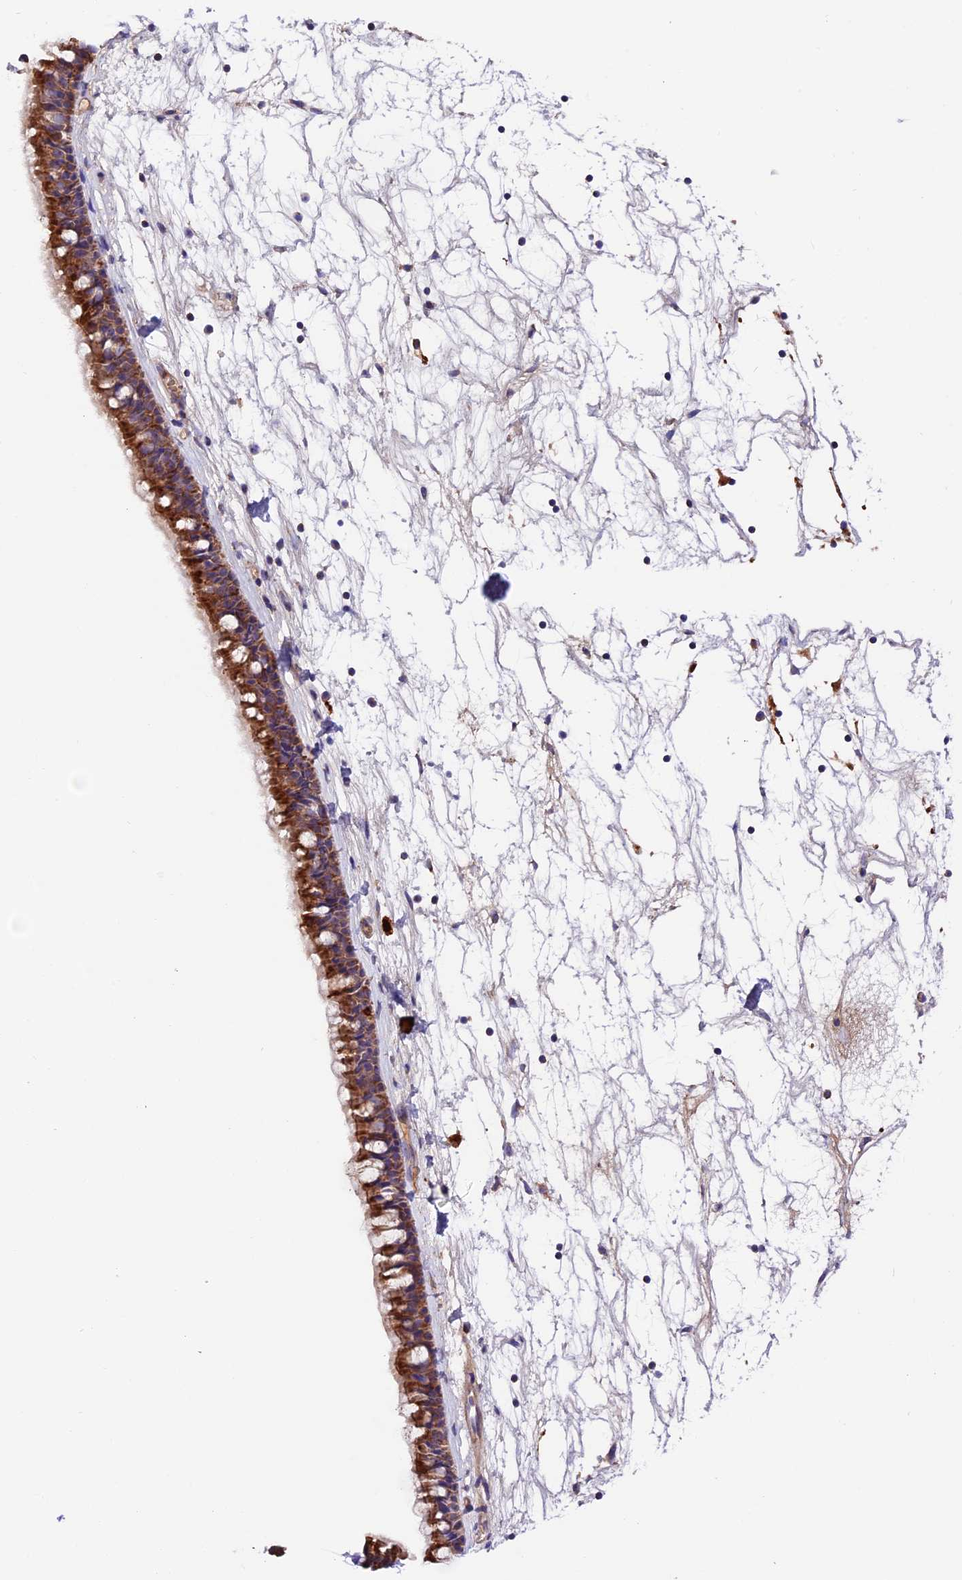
{"staining": {"intensity": "moderate", "quantity": ">75%", "location": "cytoplasmic/membranous"}, "tissue": "nasopharynx", "cell_type": "Respiratory epithelial cells", "image_type": "normal", "snomed": [{"axis": "morphology", "description": "Normal tissue, NOS"}, {"axis": "topography", "description": "Nasopharynx"}], "caption": "An image showing moderate cytoplasmic/membranous expression in about >75% of respiratory epithelial cells in normal nasopharynx, as visualized by brown immunohistochemical staining.", "gene": "METTL22", "patient": {"sex": "male", "age": 64}}